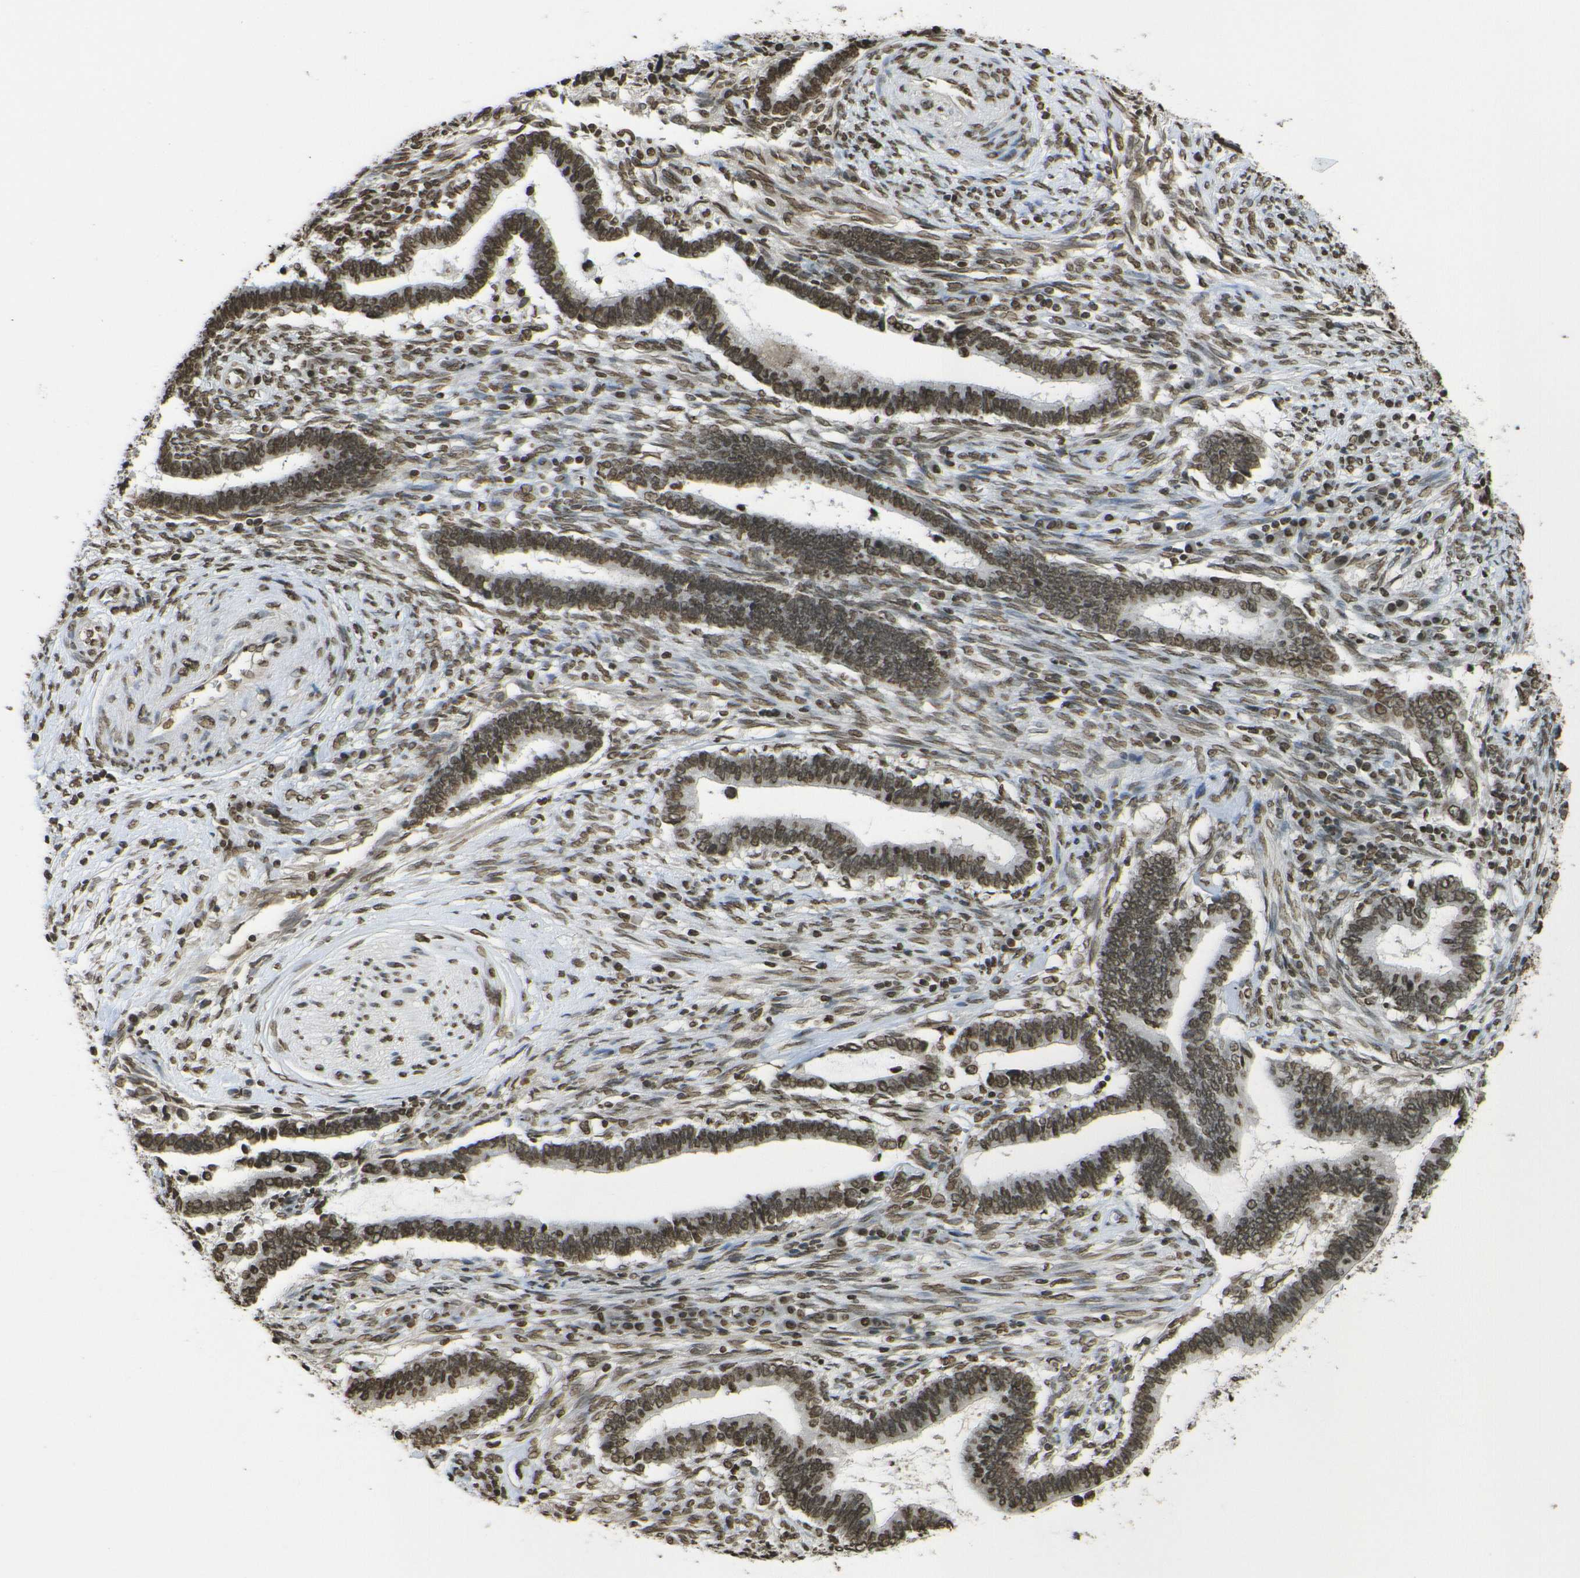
{"staining": {"intensity": "moderate", "quantity": ">75%", "location": "nuclear"}, "tissue": "cervical cancer", "cell_type": "Tumor cells", "image_type": "cancer", "snomed": [{"axis": "morphology", "description": "Adenocarcinoma, NOS"}, {"axis": "topography", "description": "Cervix"}], "caption": "A brown stain labels moderate nuclear expression of a protein in human cervical cancer tumor cells.", "gene": "H4C16", "patient": {"sex": "female", "age": 44}}